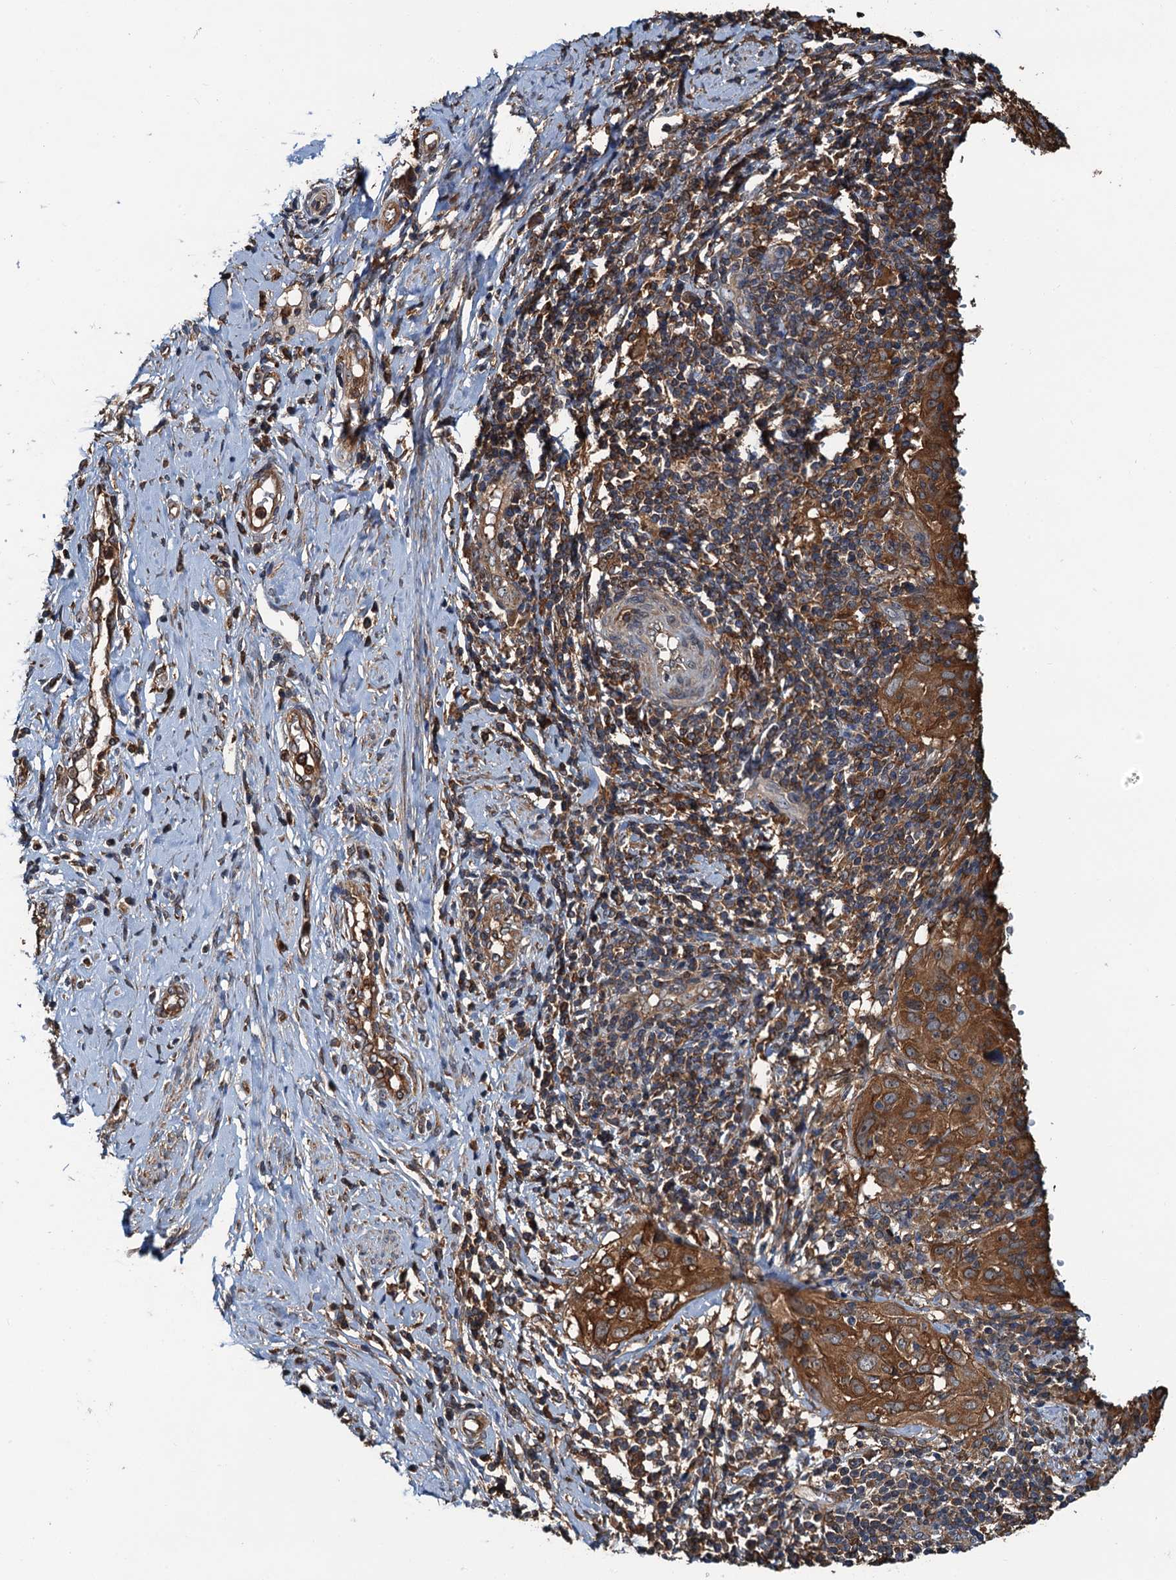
{"staining": {"intensity": "moderate", "quantity": ">75%", "location": "cytoplasmic/membranous"}, "tissue": "cervical cancer", "cell_type": "Tumor cells", "image_type": "cancer", "snomed": [{"axis": "morphology", "description": "Squamous cell carcinoma, NOS"}, {"axis": "topography", "description": "Cervix"}], "caption": "Human cervical cancer (squamous cell carcinoma) stained for a protein (brown) reveals moderate cytoplasmic/membranous positive expression in about >75% of tumor cells.", "gene": "USP6NL", "patient": {"sex": "female", "age": 31}}